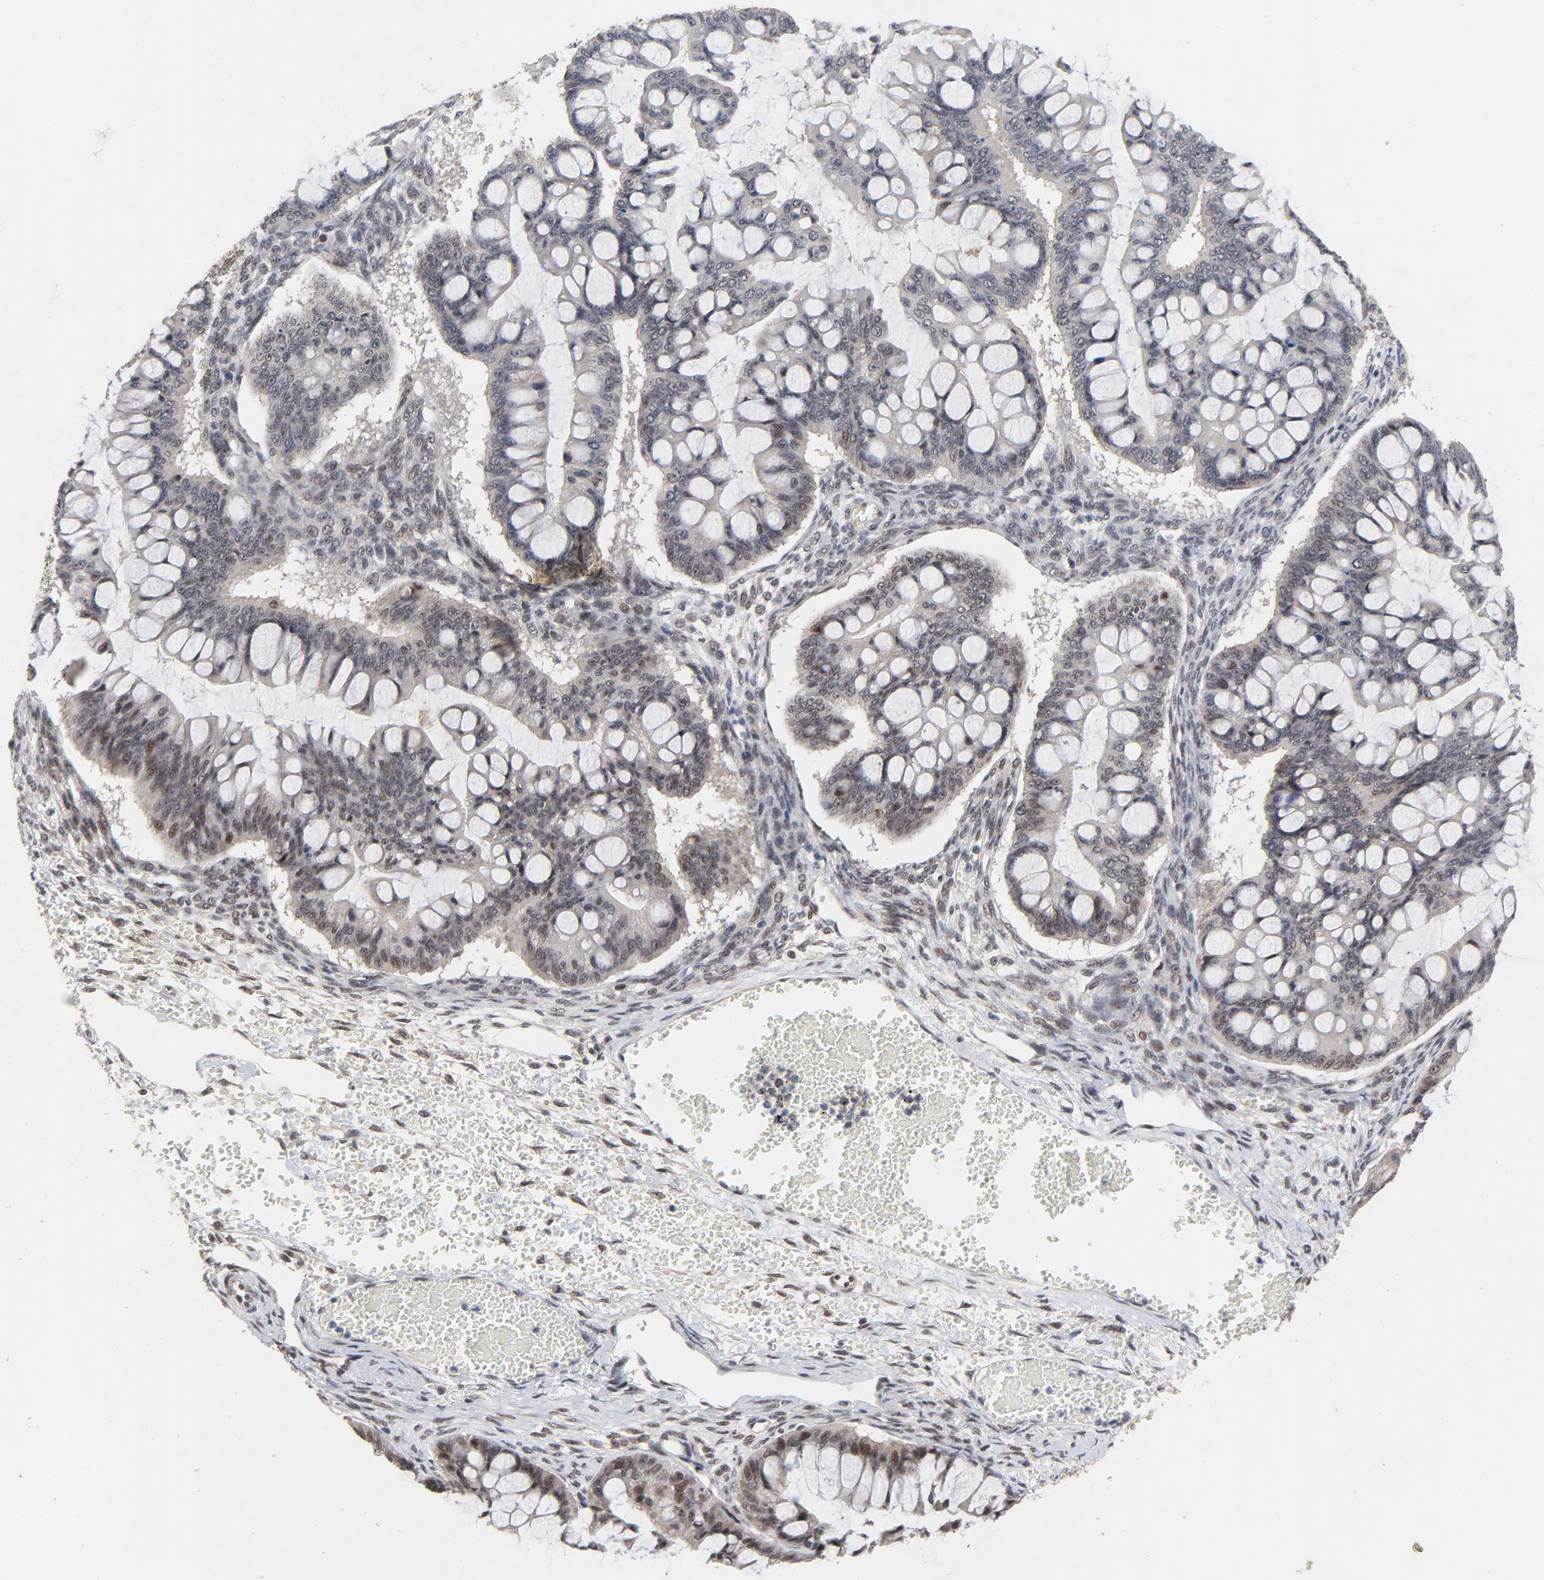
{"staining": {"intensity": "moderate", "quantity": "<25%", "location": "nuclear"}, "tissue": "ovarian cancer", "cell_type": "Tumor cells", "image_type": "cancer", "snomed": [{"axis": "morphology", "description": "Cystadenocarcinoma, mucinous, NOS"}, {"axis": "topography", "description": "Ovary"}], "caption": "This image exhibits ovarian mucinous cystadenocarcinoma stained with IHC to label a protein in brown. The nuclear of tumor cells show moderate positivity for the protein. Nuclei are counter-stained blue.", "gene": "ZKSCAN8", "patient": {"sex": "female", "age": 73}}